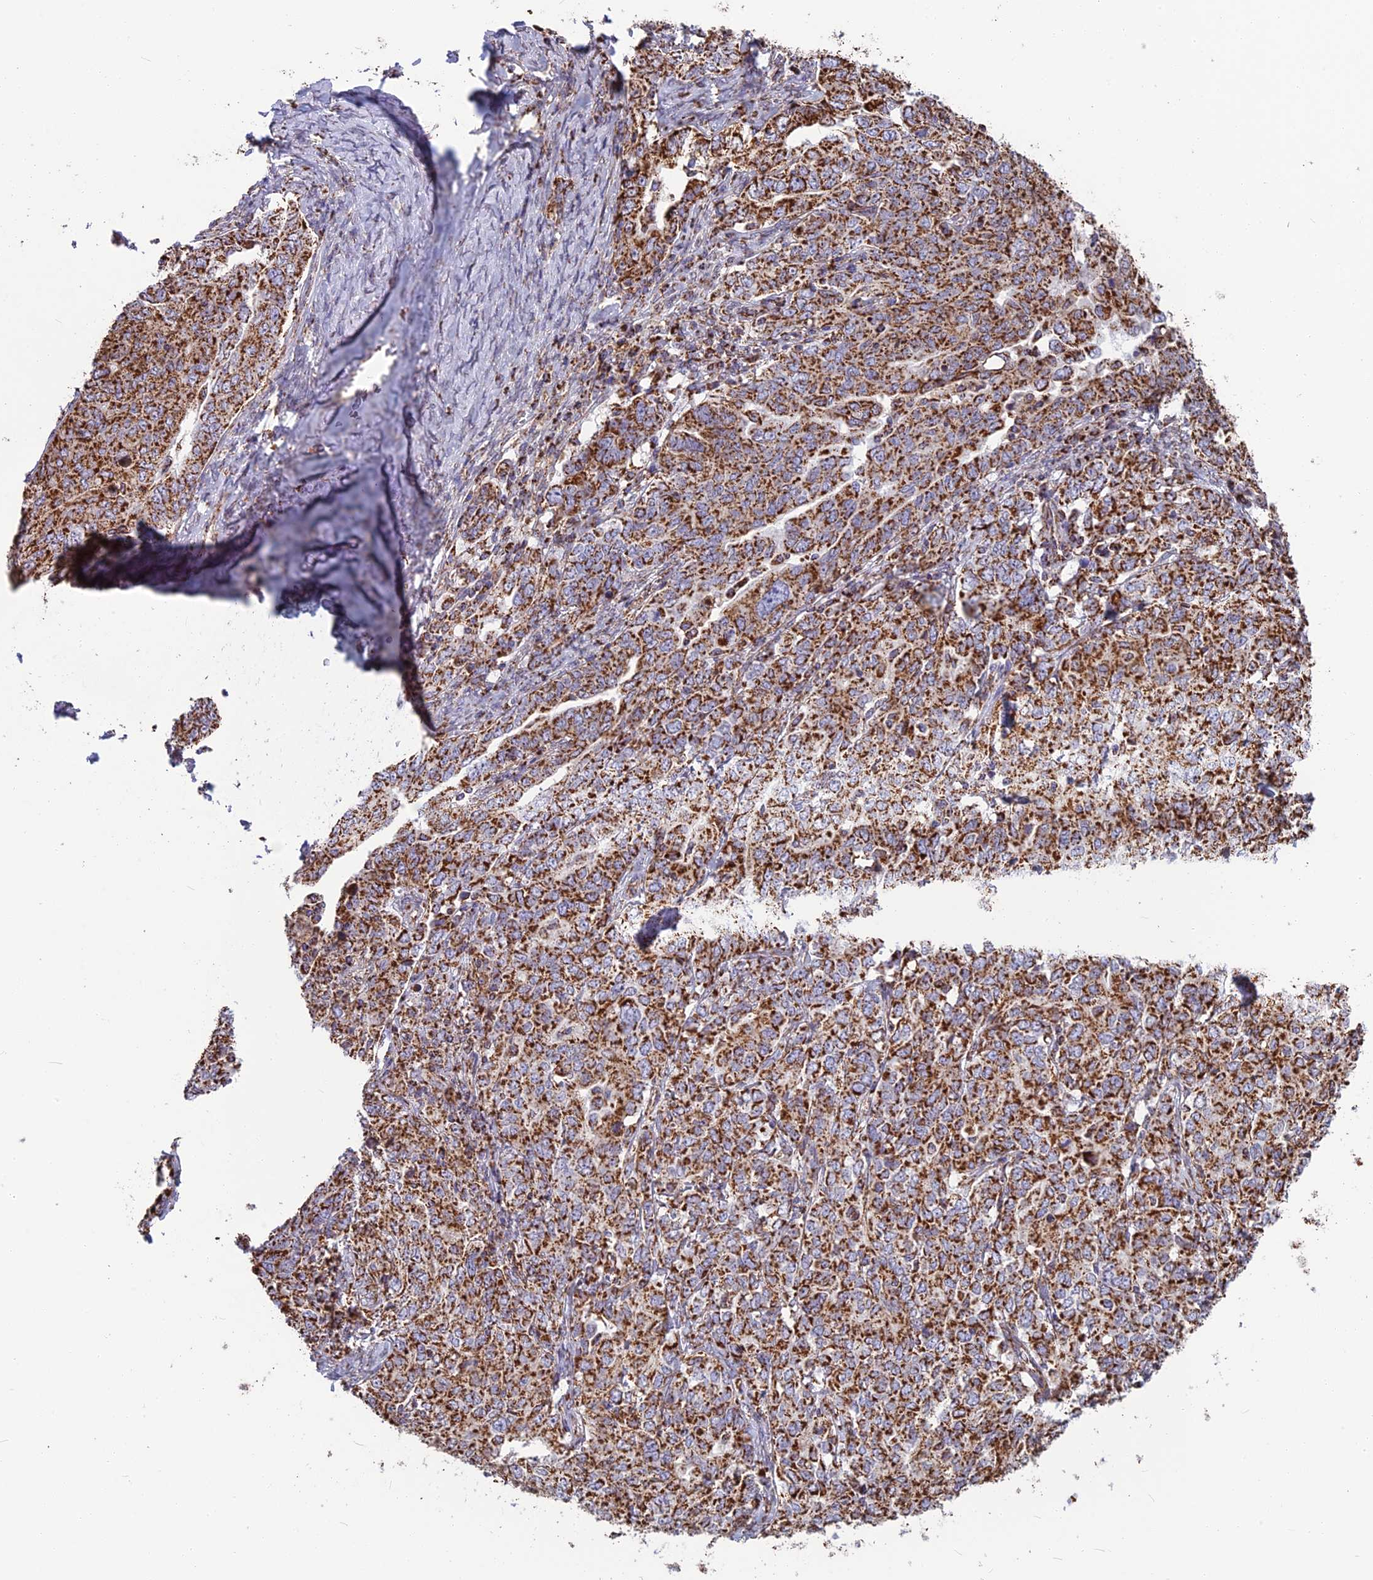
{"staining": {"intensity": "strong", "quantity": ">75%", "location": "cytoplasmic/membranous"}, "tissue": "ovarian cancer", "cell_type": "Tumor cells", "image_type": "cancer", "snomed": [{"axis": "morphology", "description": "Carcinoma, endometroid"}, {"axis": "topography", "description": "Ovary"}], "caption": "Immunohistochemistry (DAB) staining of human endometroid carcinoma (ovarian) demonstrates strong cytoplasmic/membranous protein staining in approximately >75% of tumor cells.", "gene": "CS", "patient": {"sex": "female", "age": 62}}